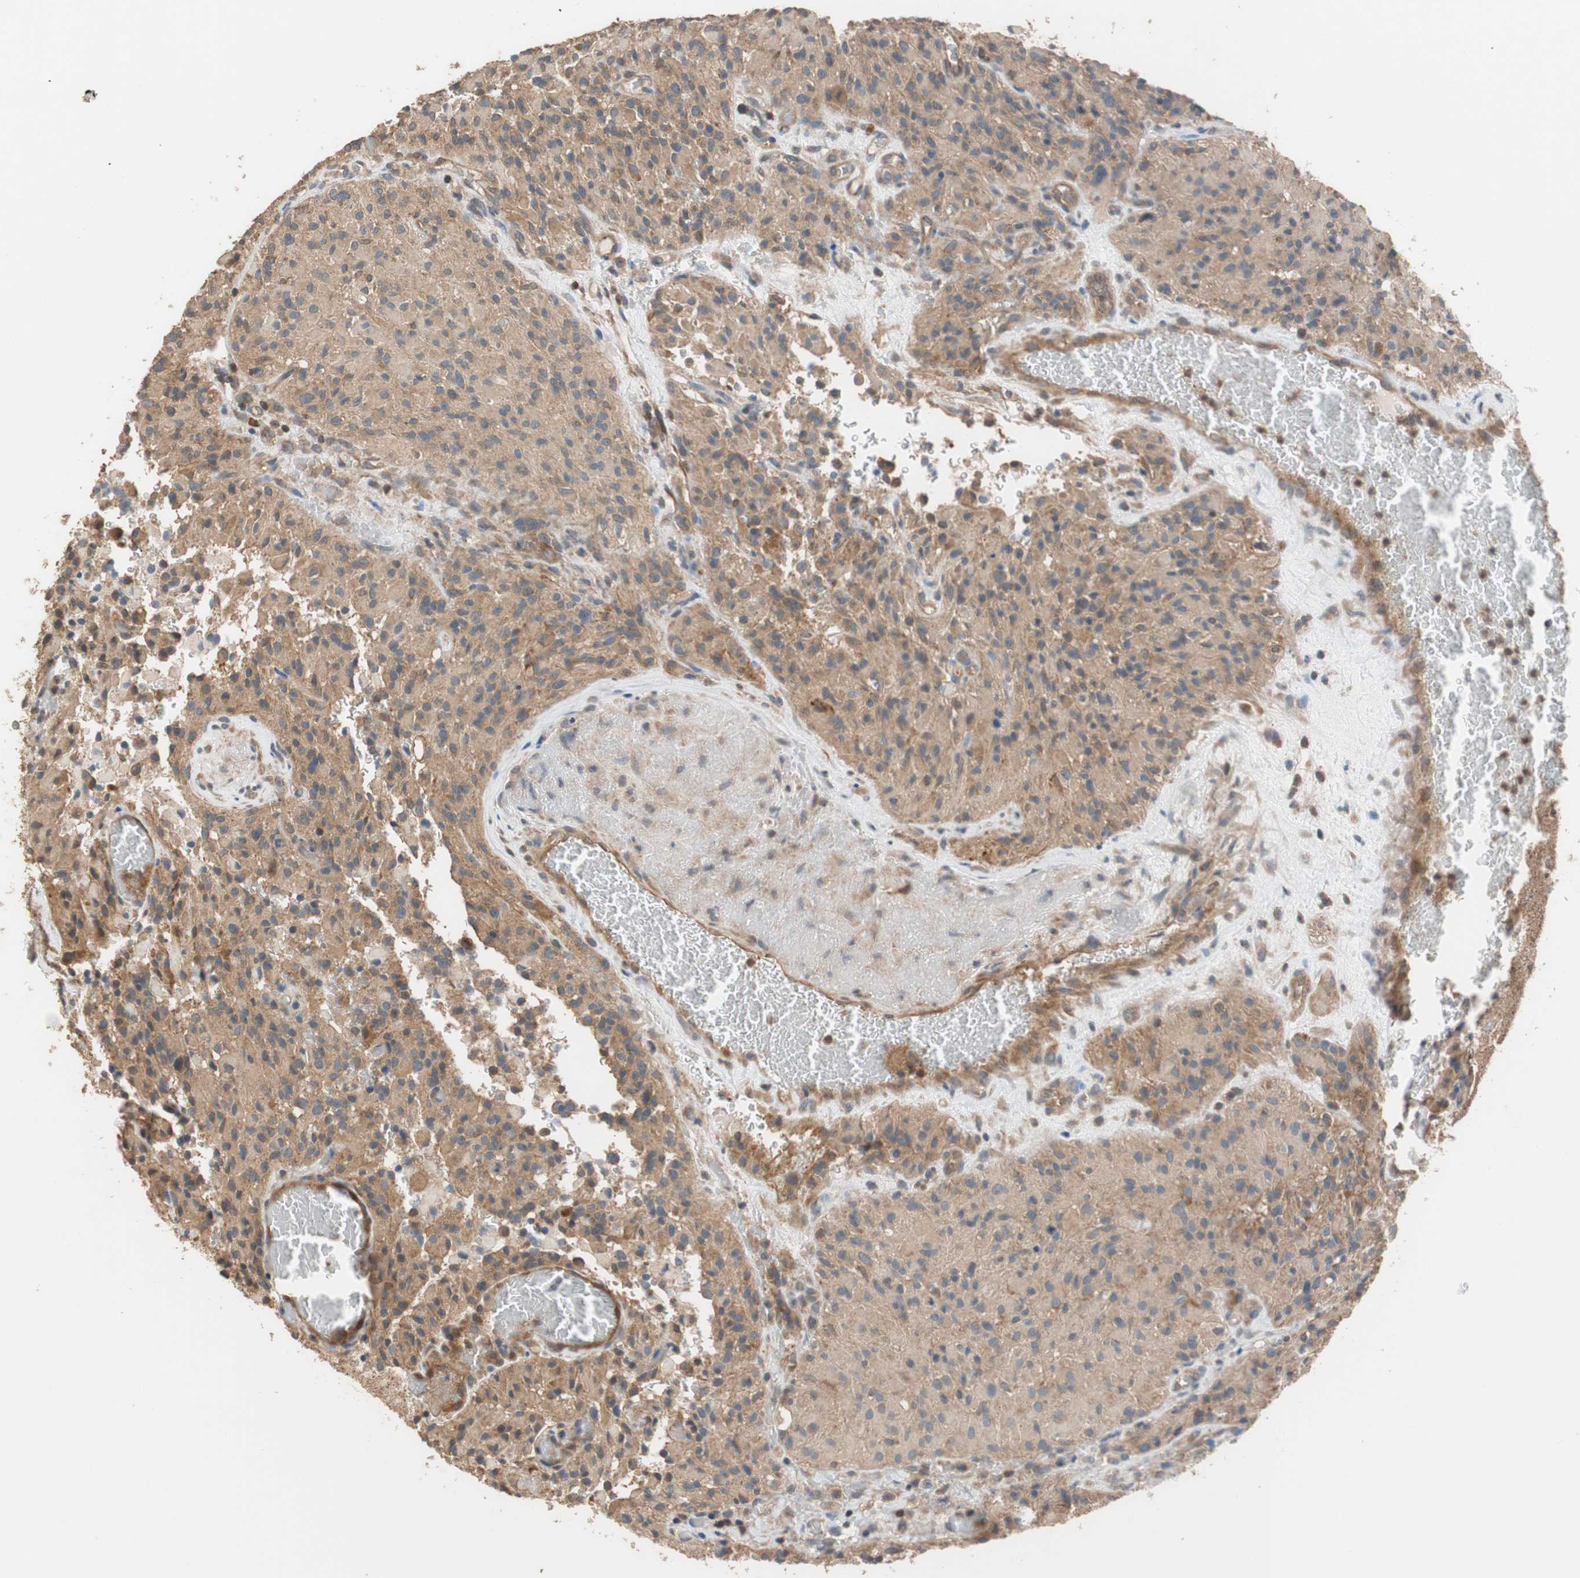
{"staining": {"intensity": "moderate", "quantity": ">75%", "location": "cytoplasmic/membranous"}, "tissue": "glioma", "cell_type": "Tumor cells", "image_type": "cancer", "snomed": [{"axis": "morphology", "description": "Glioma, malignant, High grade"}, {"axis": "topography", "description": "Brain"}], "caption": "Malignant glioma (high-grade) stained with DAB immunohistochemistry (IHC) exhibits medium levels of moderate cytoplasmic/membranous expression in approximately >75% of tumor cells.", "gene": "MAP4K2", "patient": {"sex": "male", "age": 71}}